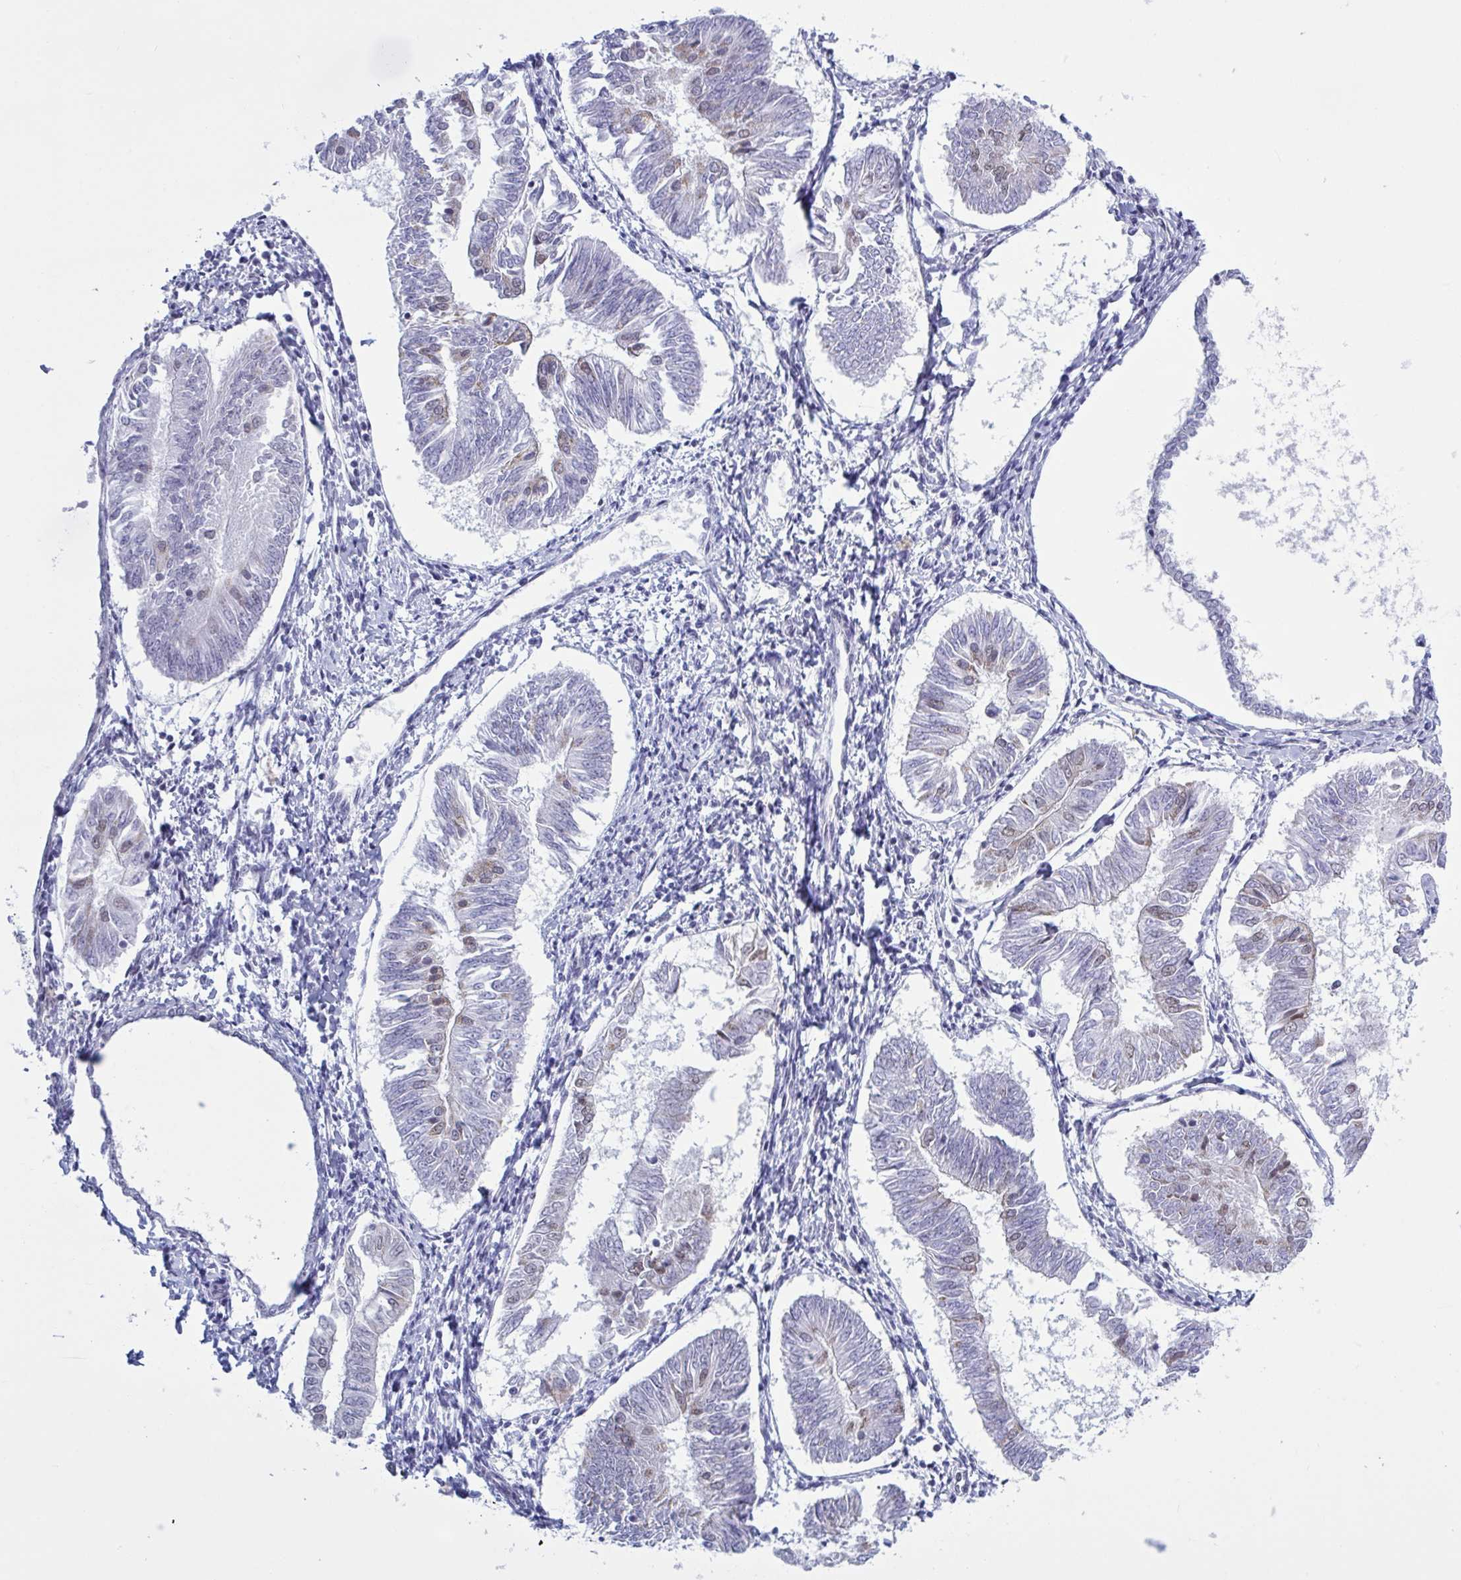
{"staining": {"intensity": "negative", "quantity": "none", "location": "none"}, "tissue": "endometrial cancer", "cell_type": "Tumor cells", "image_type": "cancer", "snomed": [{"axis": "morphology", "description": "Adenocarcinoma, NOS"}, {"axis": "topography", "description": "Endometrium"}], "caption": "Histopathology image shows no protein expression in tumor cells of endometrial cancer tissue.", "gene": "PPP1R10", "patient": {"sex": "female", "age": 58}}